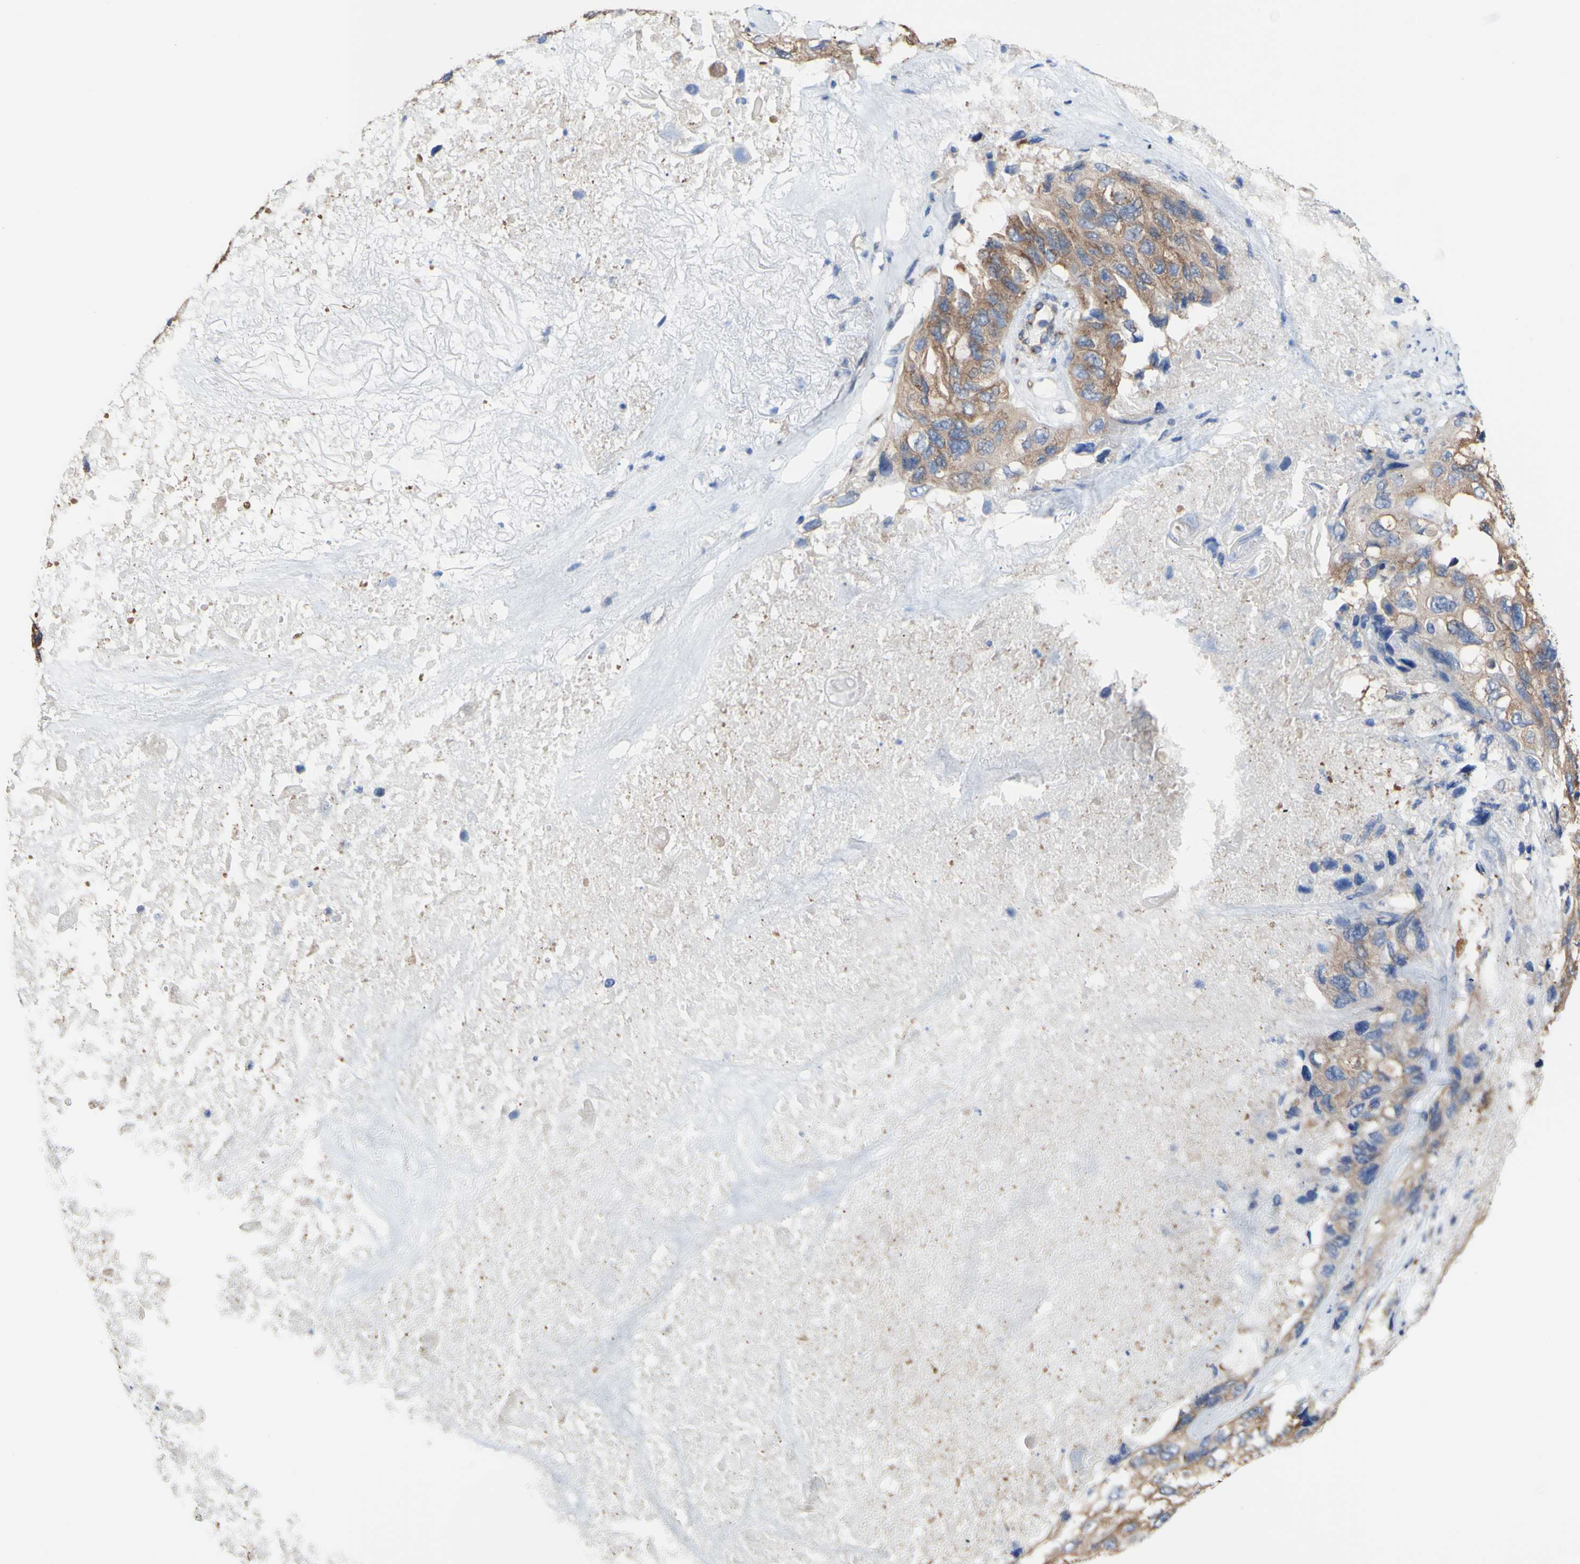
{"staining": {"intensity": "moderate", "quantity": ">75%", "location": "cytoplasmic/membranous"}, "tissue": "lung cancer", "cell_type": "Tumor cells", "image_type": "cancer", "snomed": [{"axis": "morphology", "description": "Squamous cell carcinoma, NOS"}, {"axis": "topography", "description": "Lung"}], "caption": "This micrograph reveals immunohistochemistry (IHC) staining of lung cancer (squamous cell carcinoma), with medium moderate cytoplasmic/membranous expression in about >75% of tumor cells.", "gene": "LRIG3", "patient": {"sex": "female", "age": 73}}